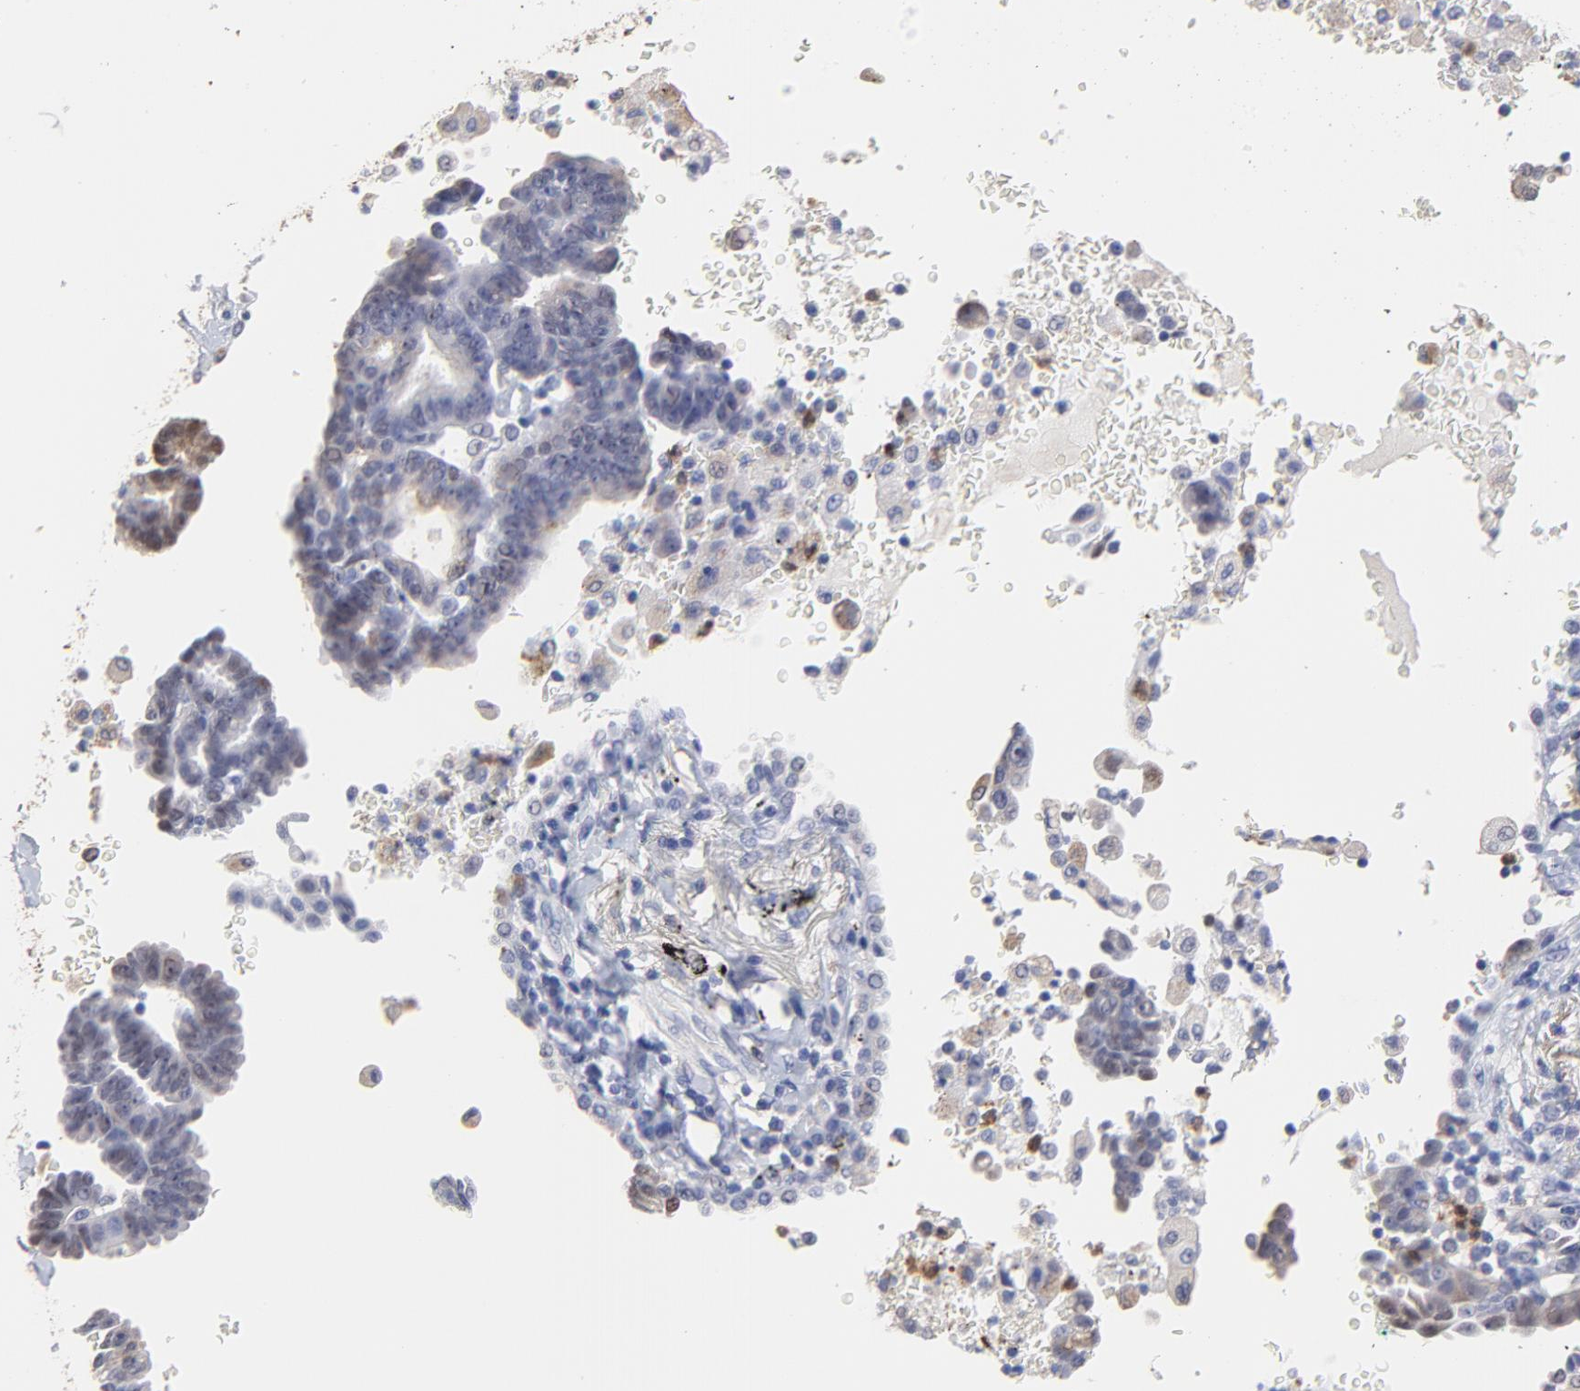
{"staining": {"intensity": "weak", "quantity": "25%-75%", "location": "cytoplasmic/membranous"}, "tissue": "lung cancer", "cell_type": "Tumor cells", "image_type": "cancer", "snomed": [{"axis": "morphology", "description": "Adenocarcinoma, NOS"}, {"axis": "topography", "description": "Lung"}], "caption": "Lung adenocarcinoma stained for a protein reveals weak cytoplasmic/membranous positivity in tumor cells. The staining was performed using DAB, with brown indicating positive protein expression. Nuclei are stained blue with hematoxylin.", "gene": "SMARCA1", "patient": {"sex": "female", "age": 64}}